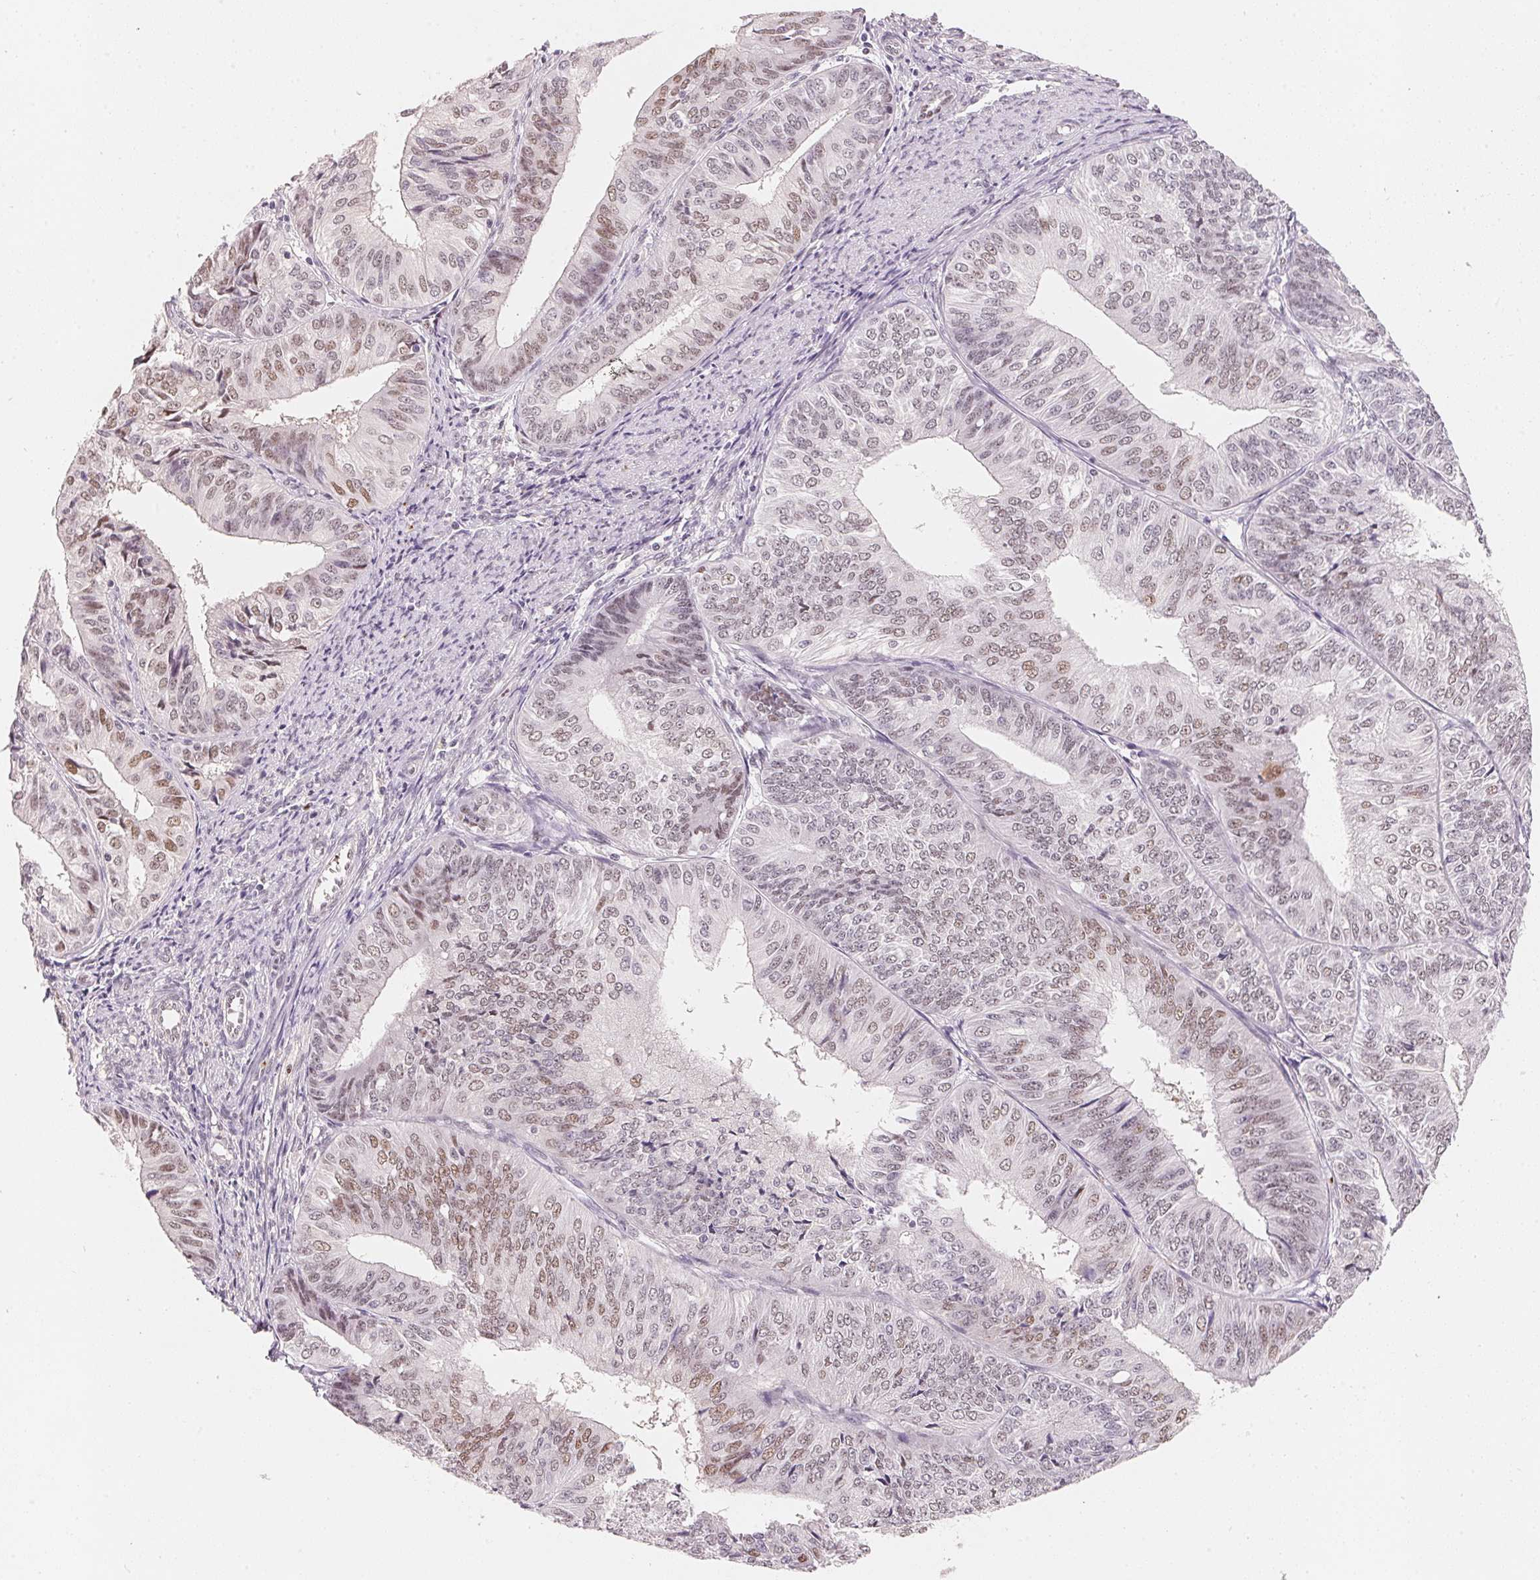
{"staining": {"intensity": "weak", "quantity": ">75%", "location": "nuclear"}, "tissue": "endometrial cancer", "cell_type": "Tumor cells", "image_type": "cancer", "snomed": [{"axis": "morphology", "description": "Adenocarcinoma, NOS"}, {"axis": "topography", "description": "Endometrium"}], "caption": "The photomicrograph reveals staining of endometrial adenocarcinoma, revealing weak nuclear protein positivity (brown color) within tumor cells.", "gene": "ARHGAP22", "patient": {"sex": "female", "age": 58}}